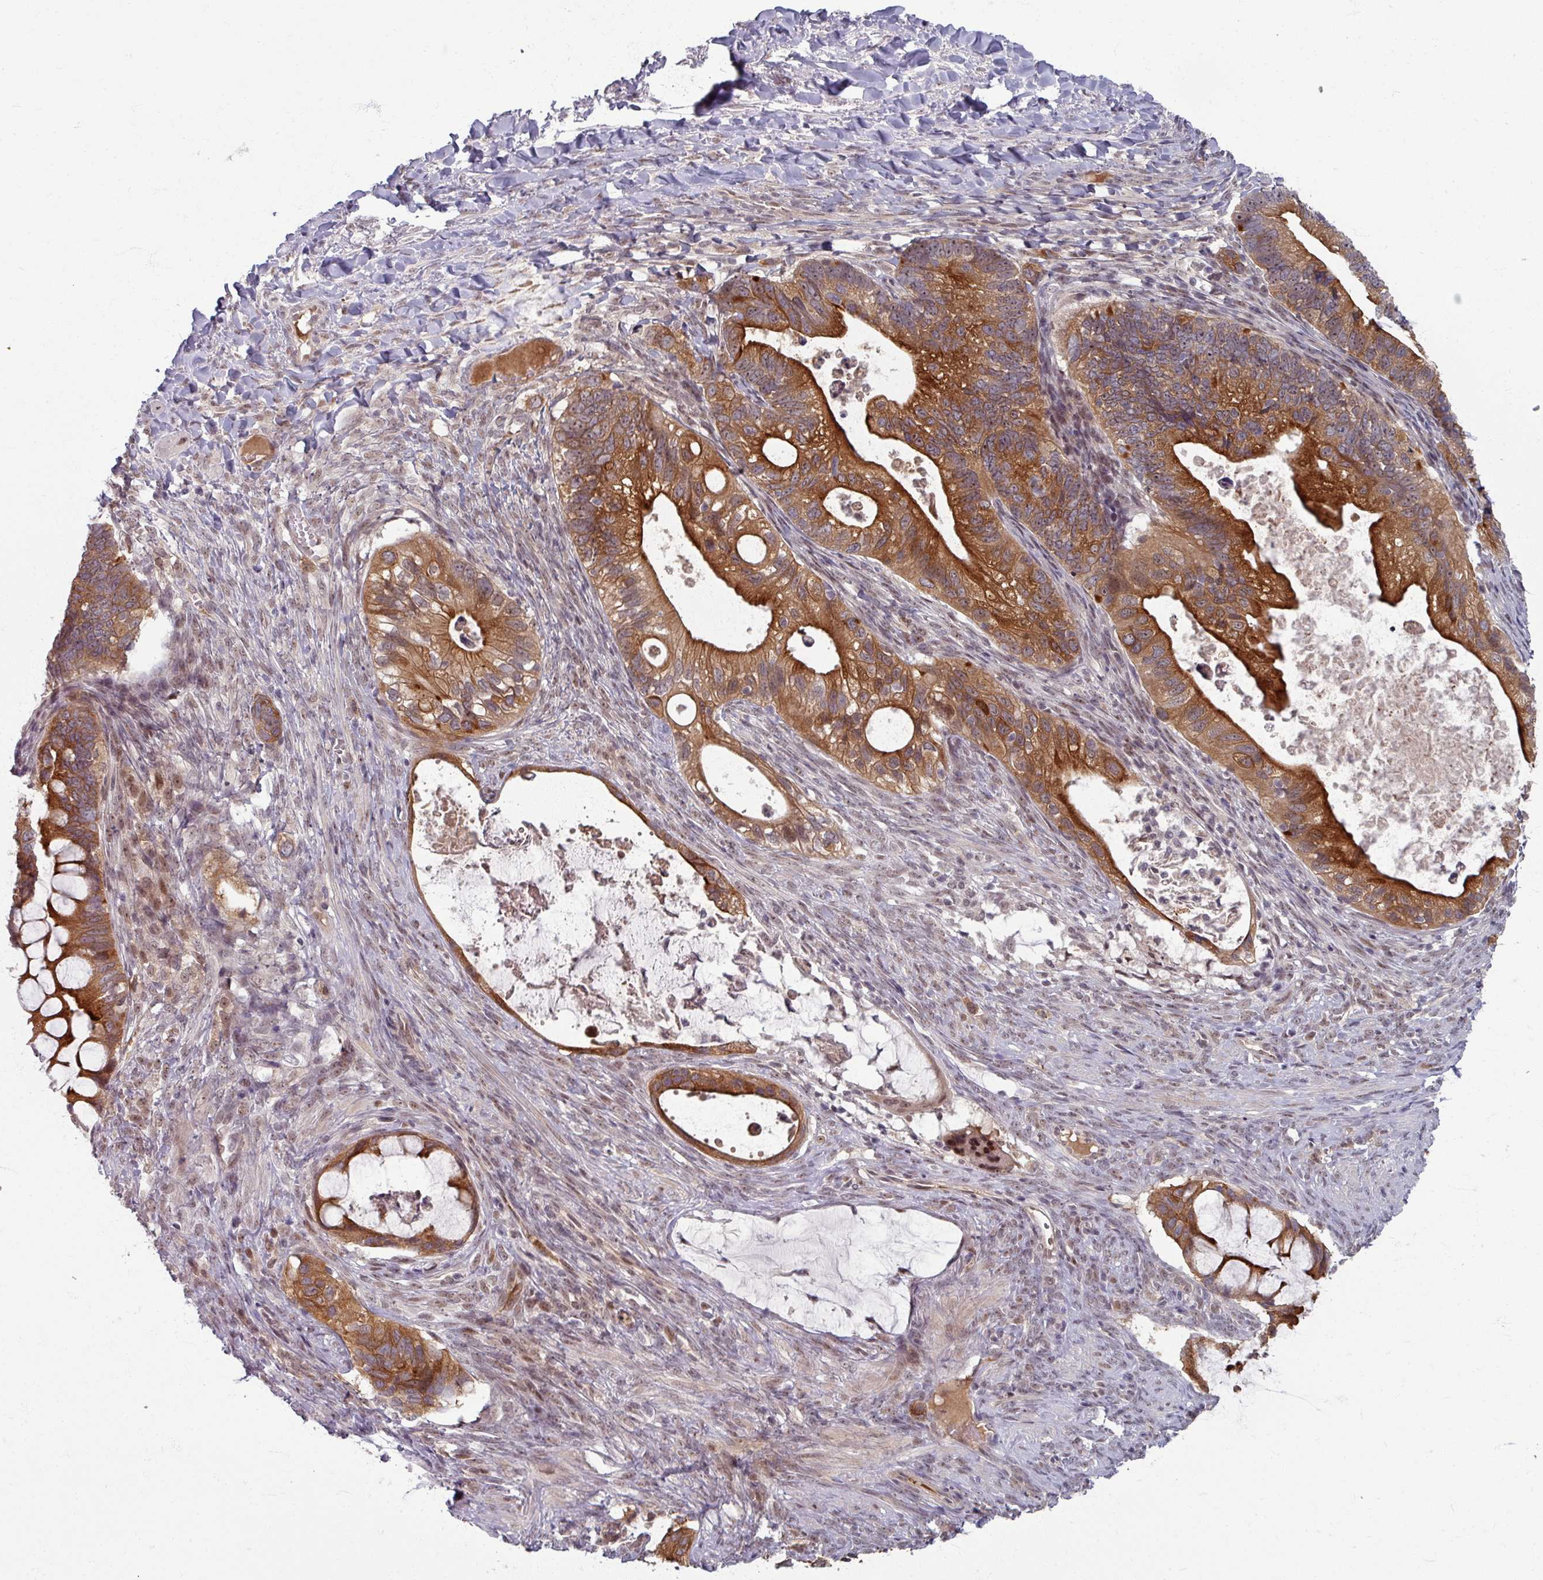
{"staining": {"intensity": "strong", "quantity": ">75%", "location": "cytoplasmic/membranous"}, "tissue": "ovarian cancer", "cell_type": "Tumor cells", "image_type": "cancer", "snomed": [{"axis": "morphology", "description": "Cystadenocarcinoma, mucinous, NOS"}, {"axis": "topography", "description": "Ovary"}], "caption": "Immunohistochemical staining of mucinous cystadenocarcinoma (ovarian) shows high levels of strong cytoplasmic/membranous staining in approximately >75% of tumor cells. (brown staining indicates protein expression, while blue staining denotes nuclei).", "gene": "KLC3", "patient": {"sex": "female", "age": 61}}